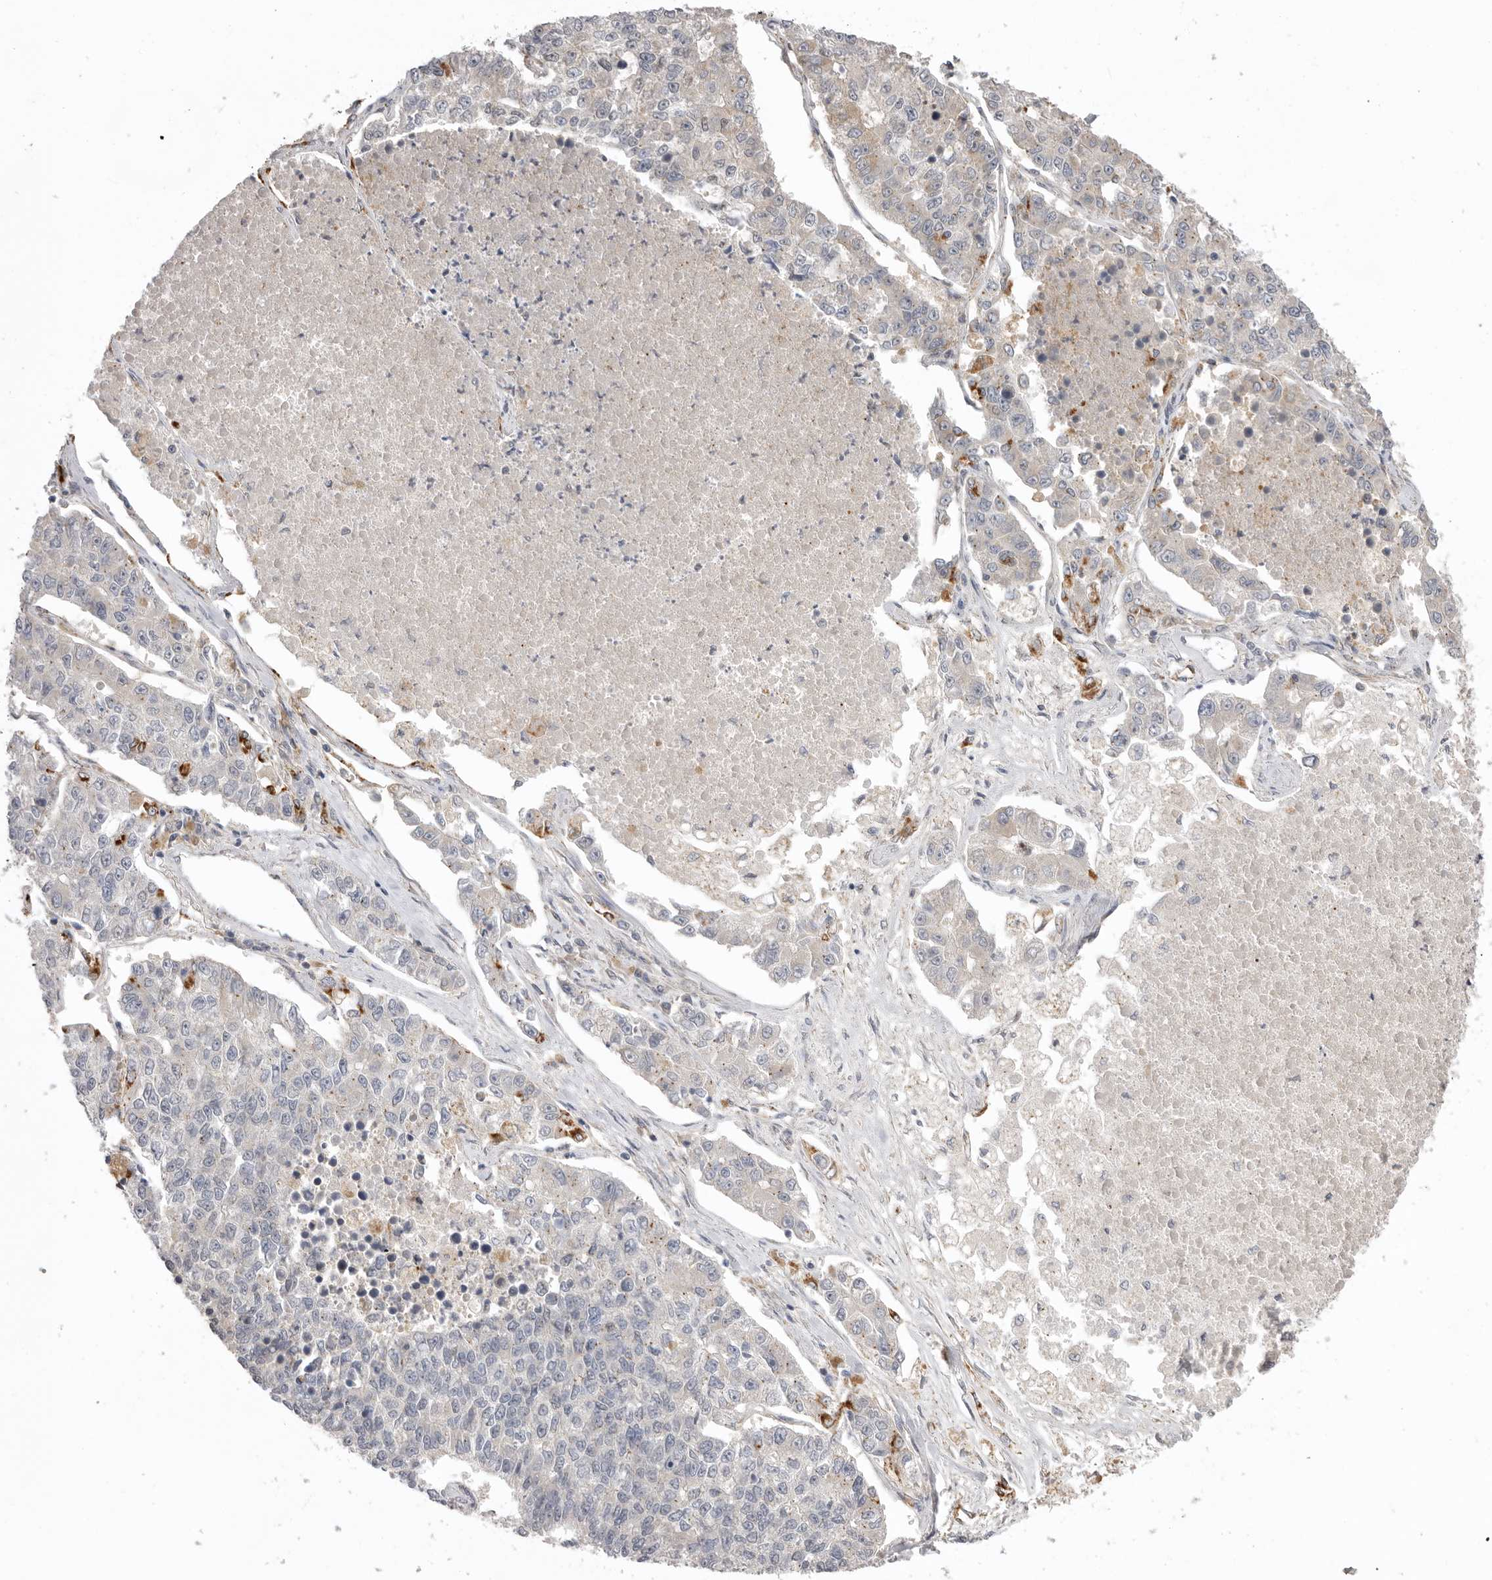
{"staining": {"intensity": "negative", "quantity": "none", "location": "none"}, "tissue": "lung cancer", "cell_type": "Tumor cells", "image_type": "cancer", "snomed": [{"axis": "morphology", "description": "Adenocarcinoma, NOS"}, {"axis": "topography", "description": "Lung"}], "caption": "This is an IHC image of lung cancer. There is no expression in tumor cells.", "gene": "TLR3", "patient": {"sex": "male", "age": 49}}